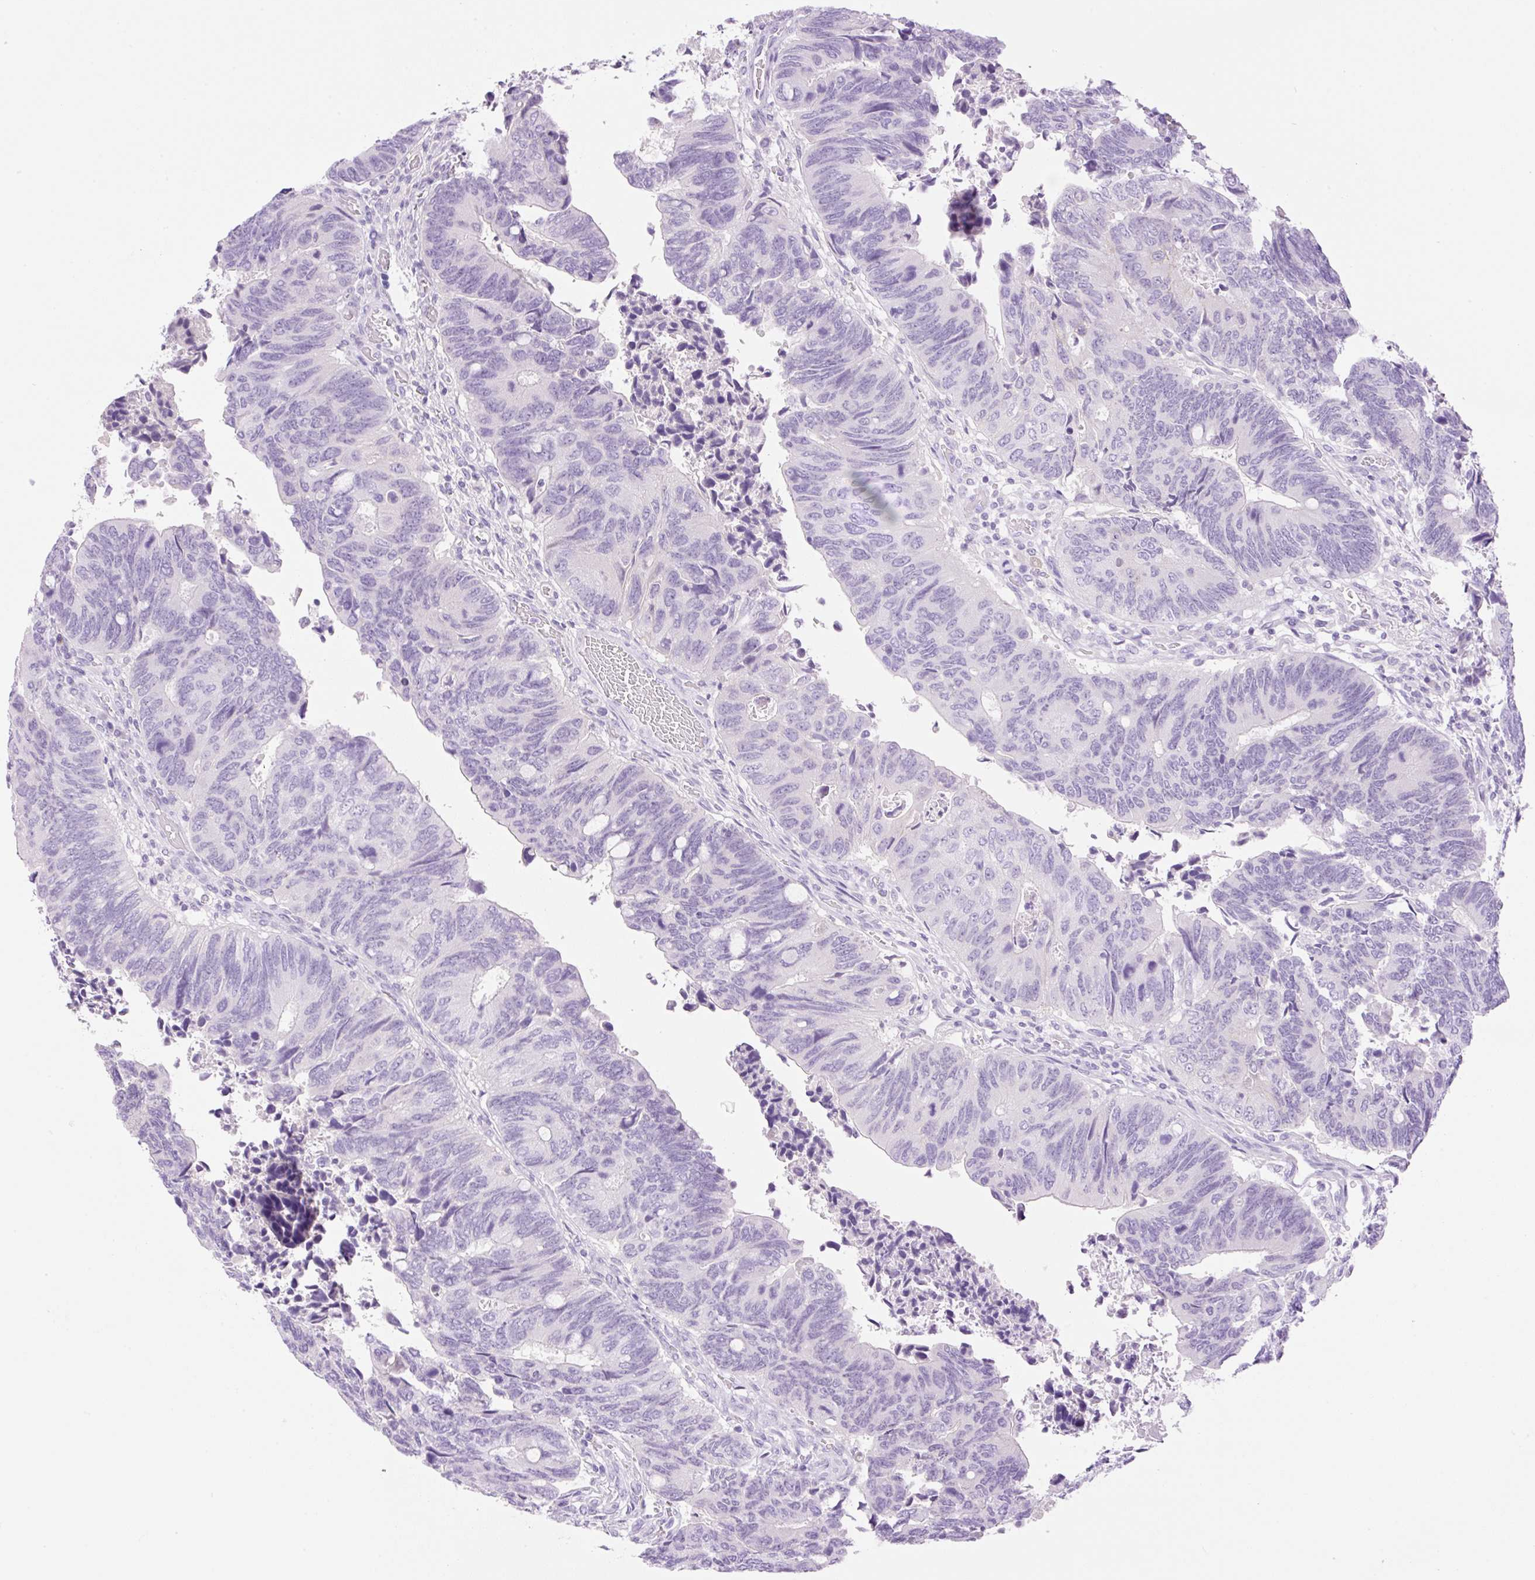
{"staining": {"intensity": "negative", "quantity": "none", "location": "none"}, "tissue": "colorectal cancer", "cell_type": "Tumor cells", "image_type": "cancer", "snomed": [{"axis": "morphology", "description": "Adenocarcinoma, NOS"}, {"axis": "topography", "description": "Colon"}], "caption": "An IHC histopathology image of colorectal cancer (adenocarcinoma) is shown. There is no staining in tumor cells of colorectal cancer (adenocarcinoma). (DAB (3,3'-diaminobenzidine) IHC visualized using brightfield microscopy, high magnification).", "gene": "PALM3", "patient": {"sex": "male", "age": 87}}